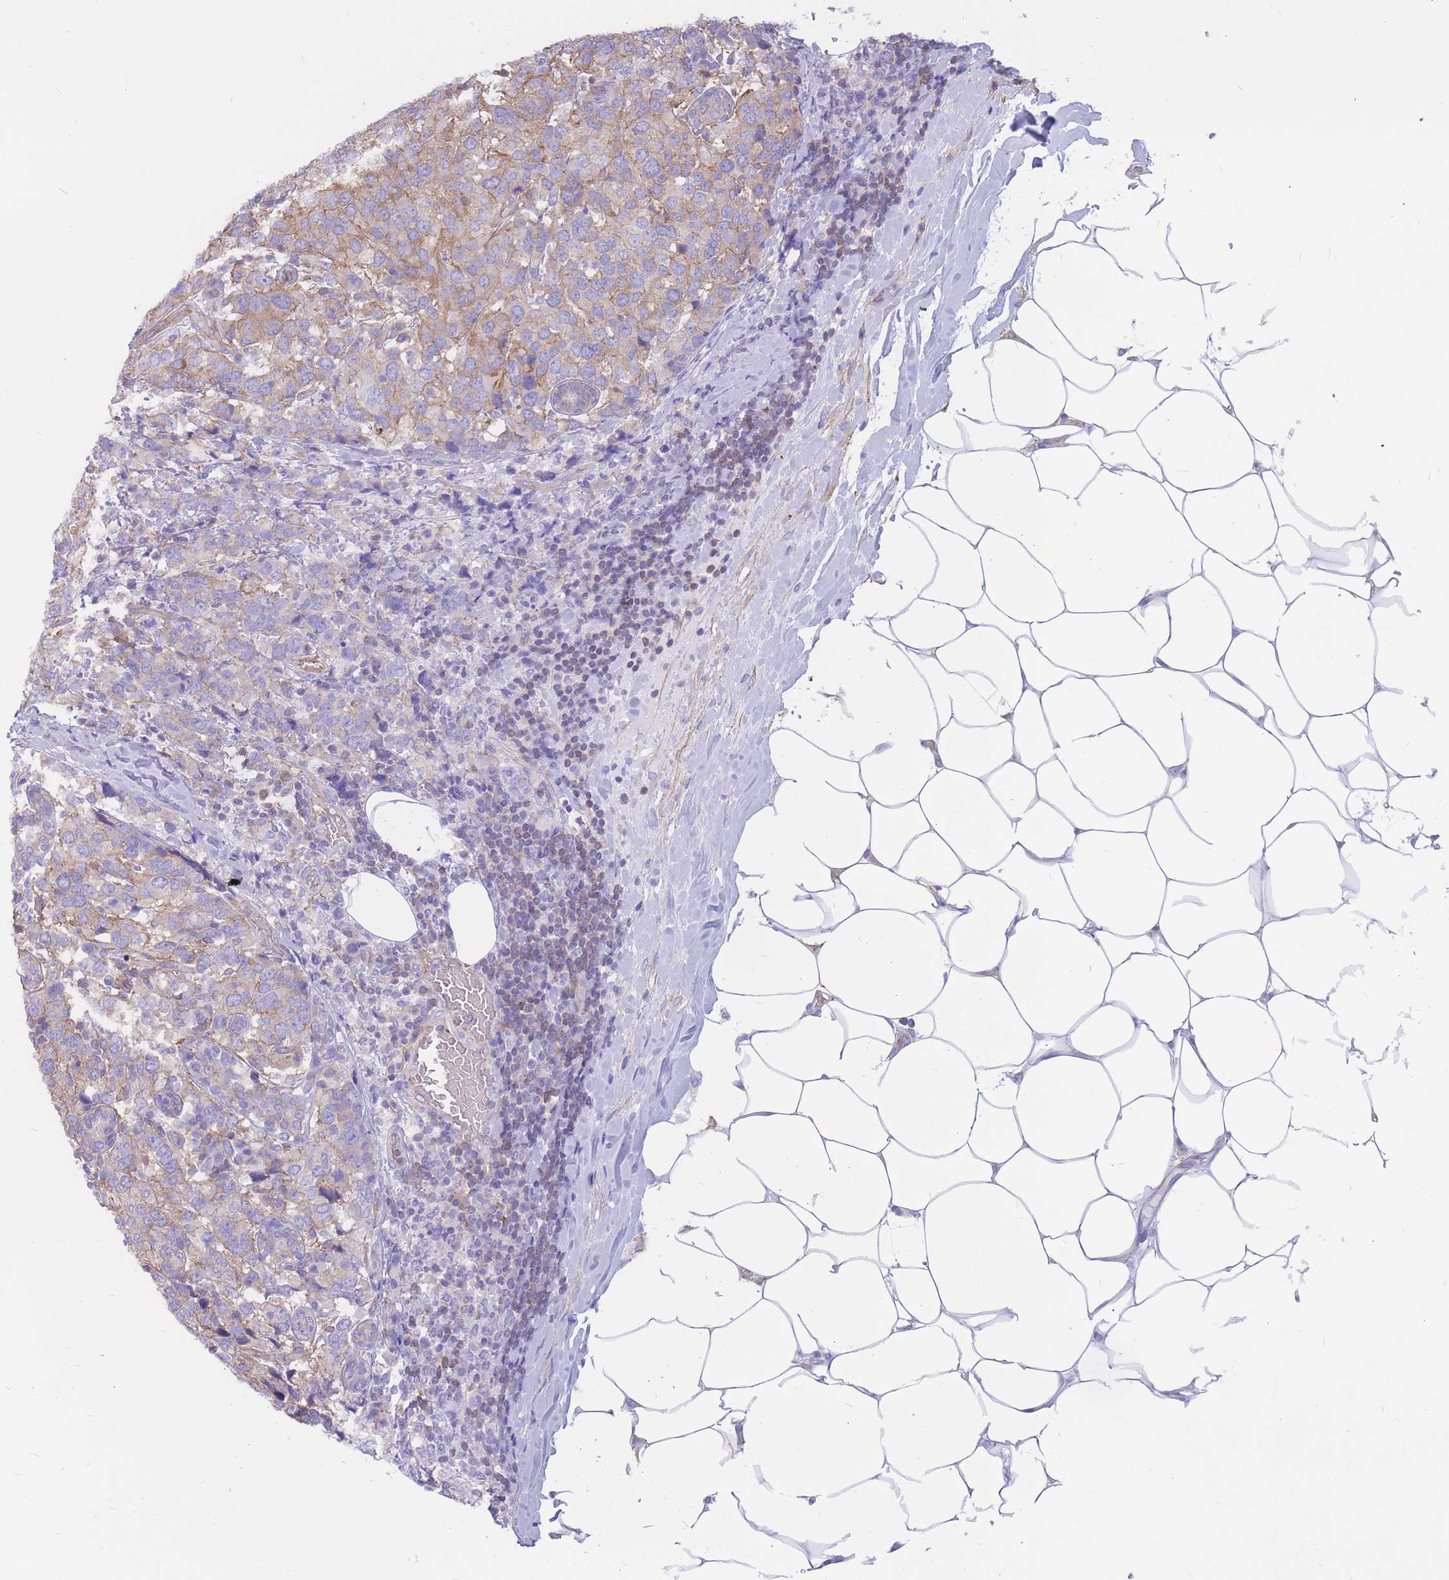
{"staining": {"intensity": "weak", "quantity": ">75%", "location": "cytoplasmic/membranous"}, "tissue": "breast cancer", "cell_type": "Tumor cells", "image_type": "cancer", "snomed": [{"axis": "morphology", "description": "Lobular carcinoma"}, {"axis": "topography", "description": "Breast"}], "caption": "Weak cytoplasmic/membranous expression for a protein is appreciated in about >75% of tumor cells of breast cancer (lobular carcinoma) using immunohistochemistry (IHC).", "gene": "ADD2", "patient": {"sex": "female", "age": 59}}